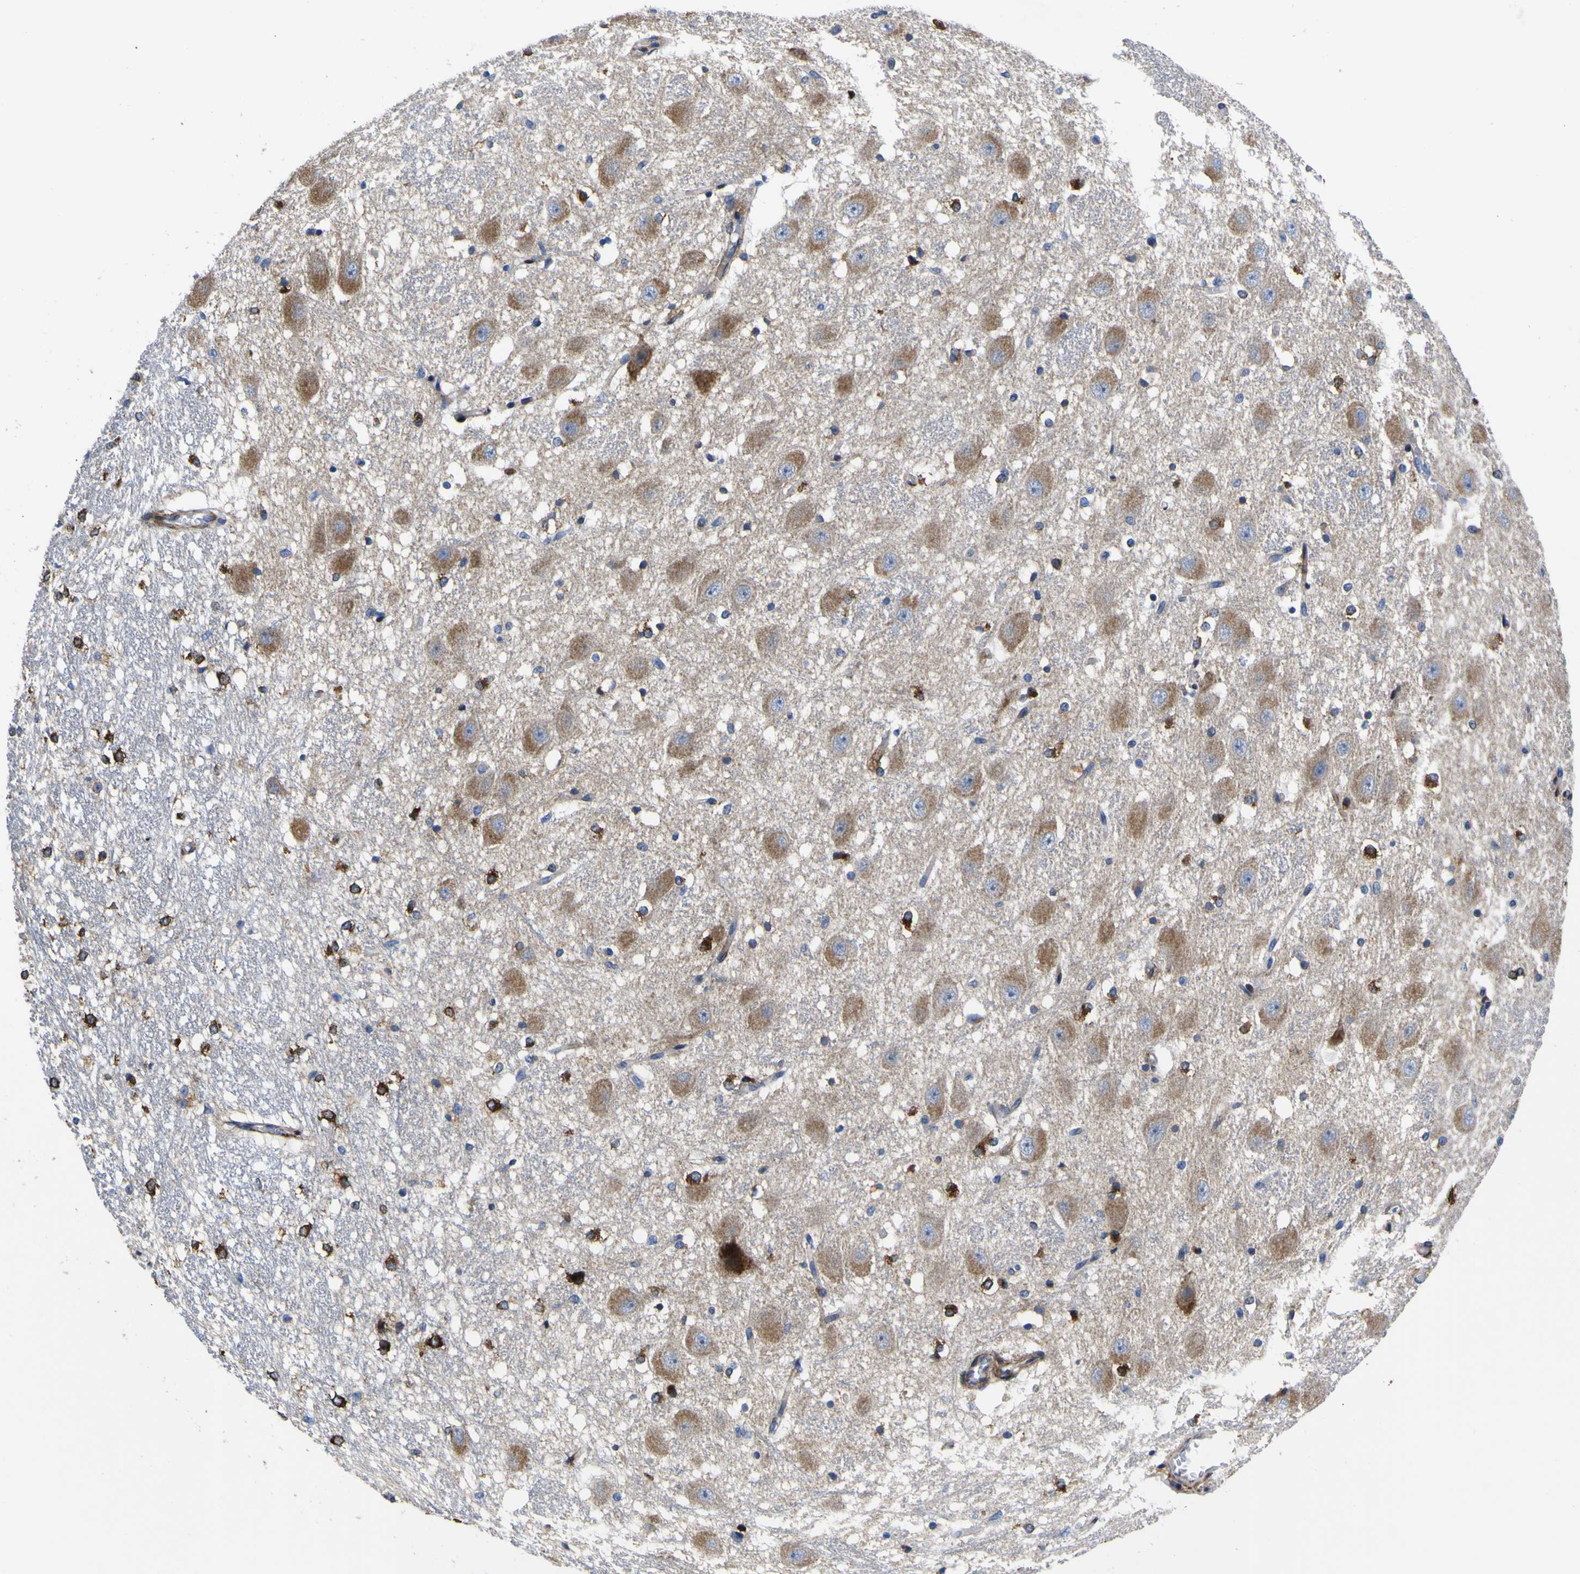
{"staining": {"intensity": "strong", "quantity": "<25%", "location": "cytoplasmic/membranous"}, "tissue": "hippocampus", "cell_type": "Glial cells", "image_type": "normal", "snomed": [{"axis": "morphology", "description": "Normal tissue, NOS"}, {"axis": "topography", "description": "Hippocampus"}], "caption": "A brown stain labels strong cytoplasmic/membranous positivity of a protein in glial cells of normal human hippocampus. (Brightfield microscopy of DAB IHC at high magnification).", "gene": "SCD", "patient": {"sex": "female", "age": 19}}